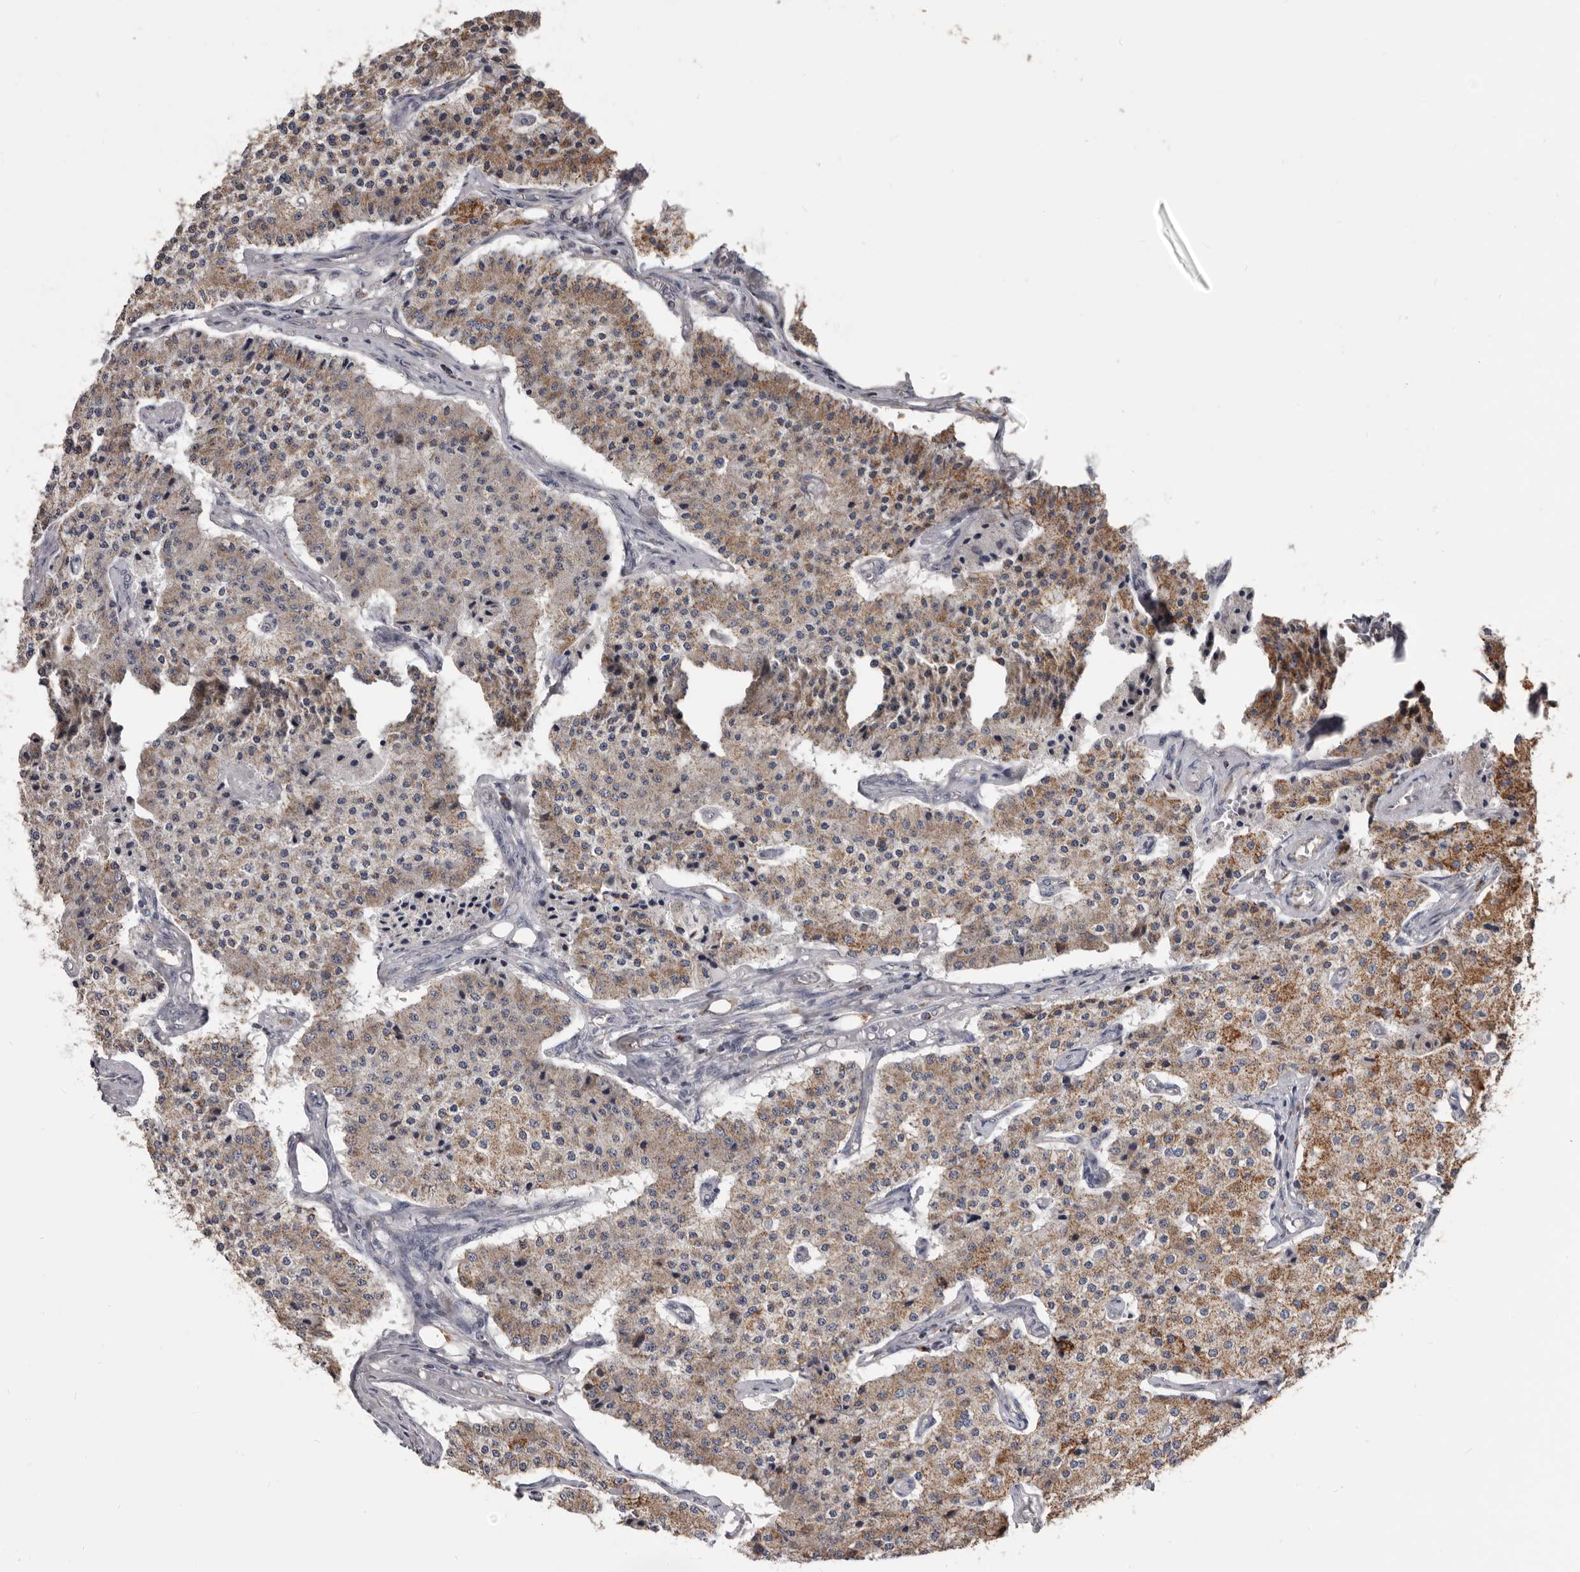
{"staining": {"intensity": "moderate", "quantity": ">75%", "location": "cytoplasmic/membranous"}, "tissue": "carcinoid", "cell_type": "Tumor cells", "image_type": "cancer", "snomed": [{"axis": "morphology", "description": "Carcinoid, malignant, NOS"}, {"axis": "topography", "description": "Colon"}], "caption": "A brown stain highlights moderate cytoplasmic/membranous staining of a protein in malignant carcinoid tumor cells.", "gene": "ALDH5A1", "patient": {"sex": "female", "age": 52}}